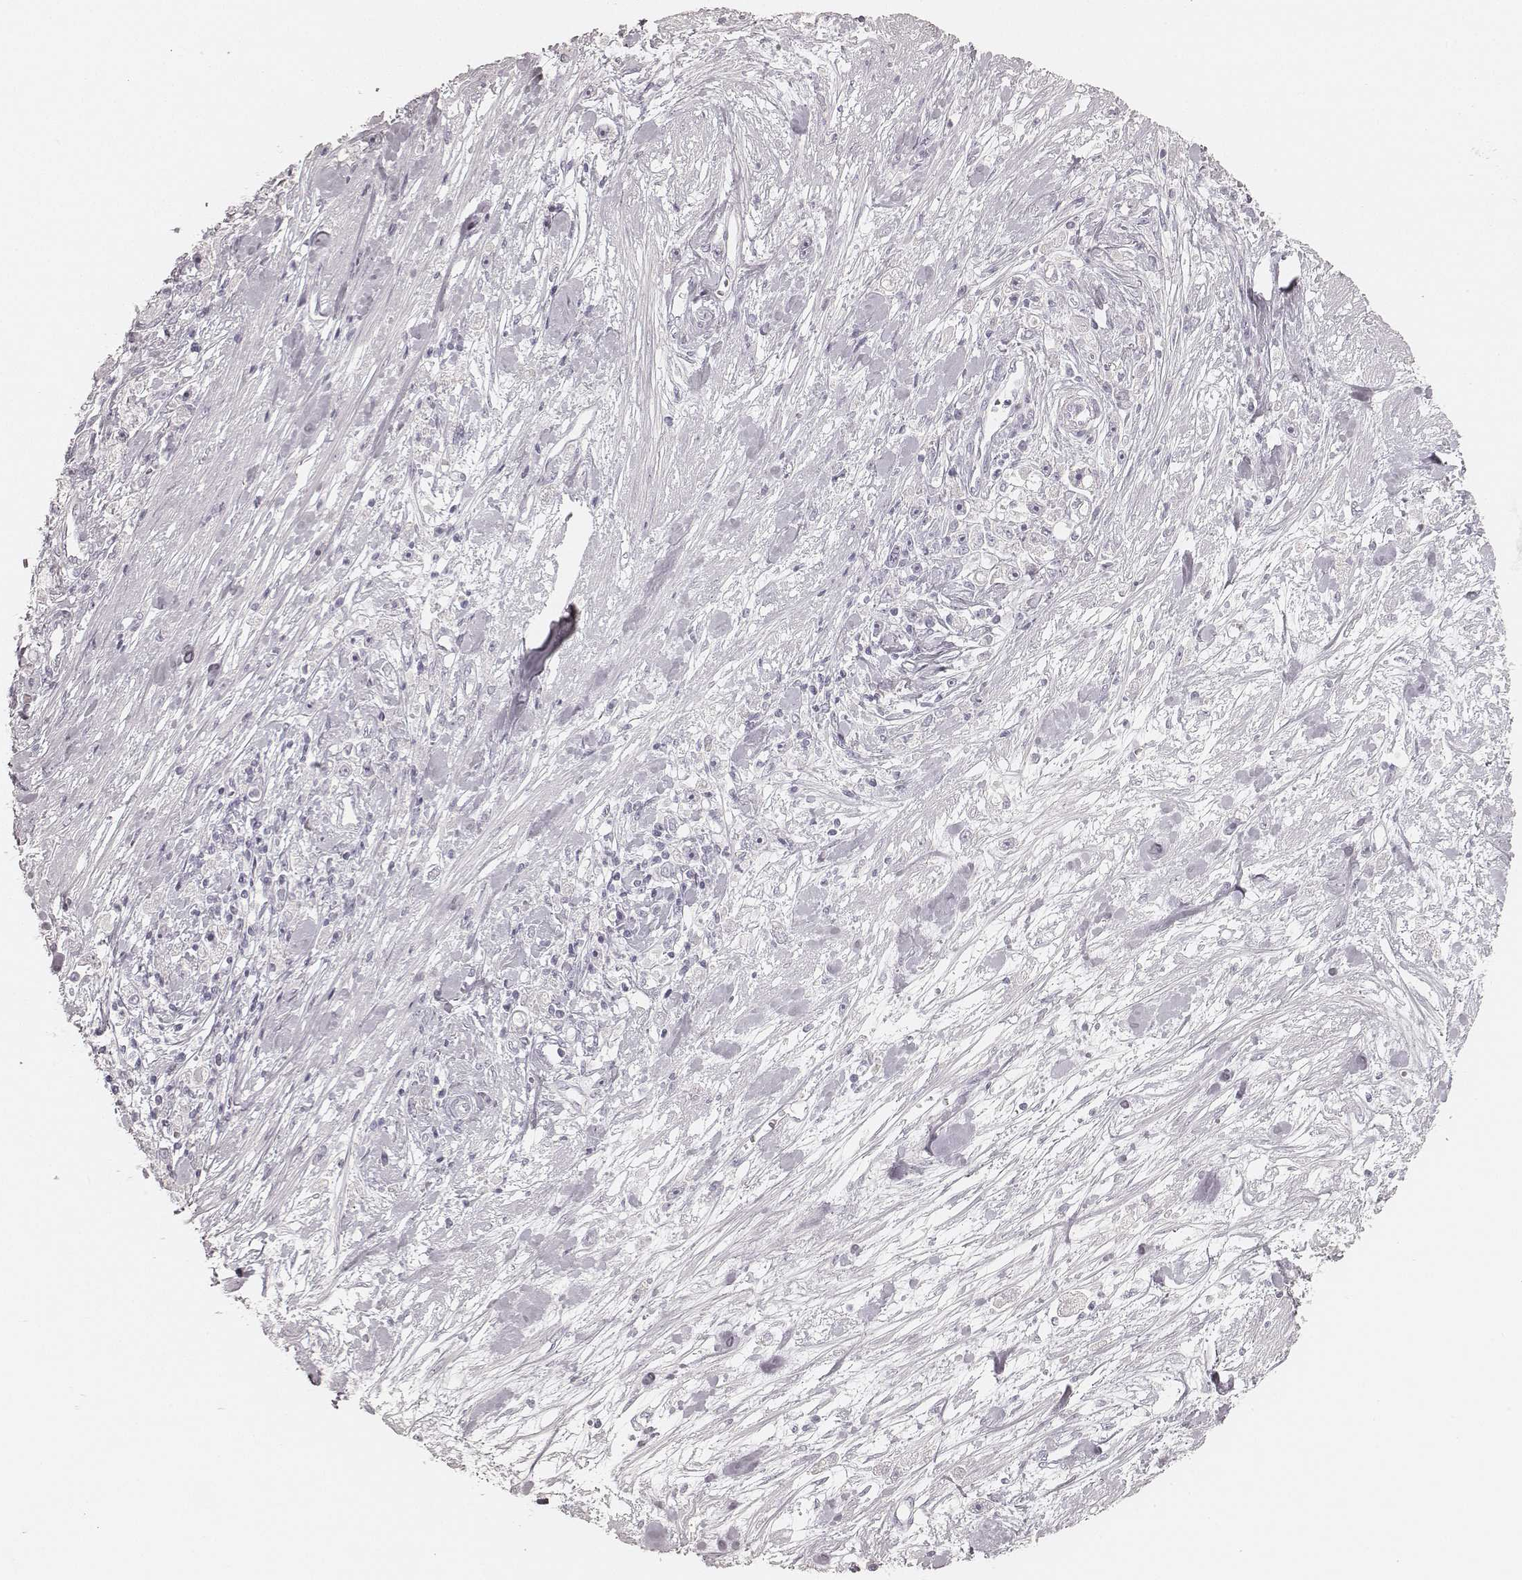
{"staining": {"intensity": "negative", "quantity": "none", "location": "none"}, "tissue": "stomach cancer", "cell_type": "Tumor cells", "image_type": "cancer", "snomed": [{"axis": "morphology", "description": "Adenocarcinoma, NOS"}, {"axis": "topography", "description": "Stomach"}], "caption": "High power microscopy image of an immunohistochemistry photomicrograph of stomach cancer, revealing no significant expression in tumor cells. (Stains: DAB (3,3'-diaminobenzidine) IHC with hematoxylin counter stain, Microscopy: brightfield microscopy at high magnification).", "gene": "KRT31", "patient": {"sex": "female", "age": 59}}